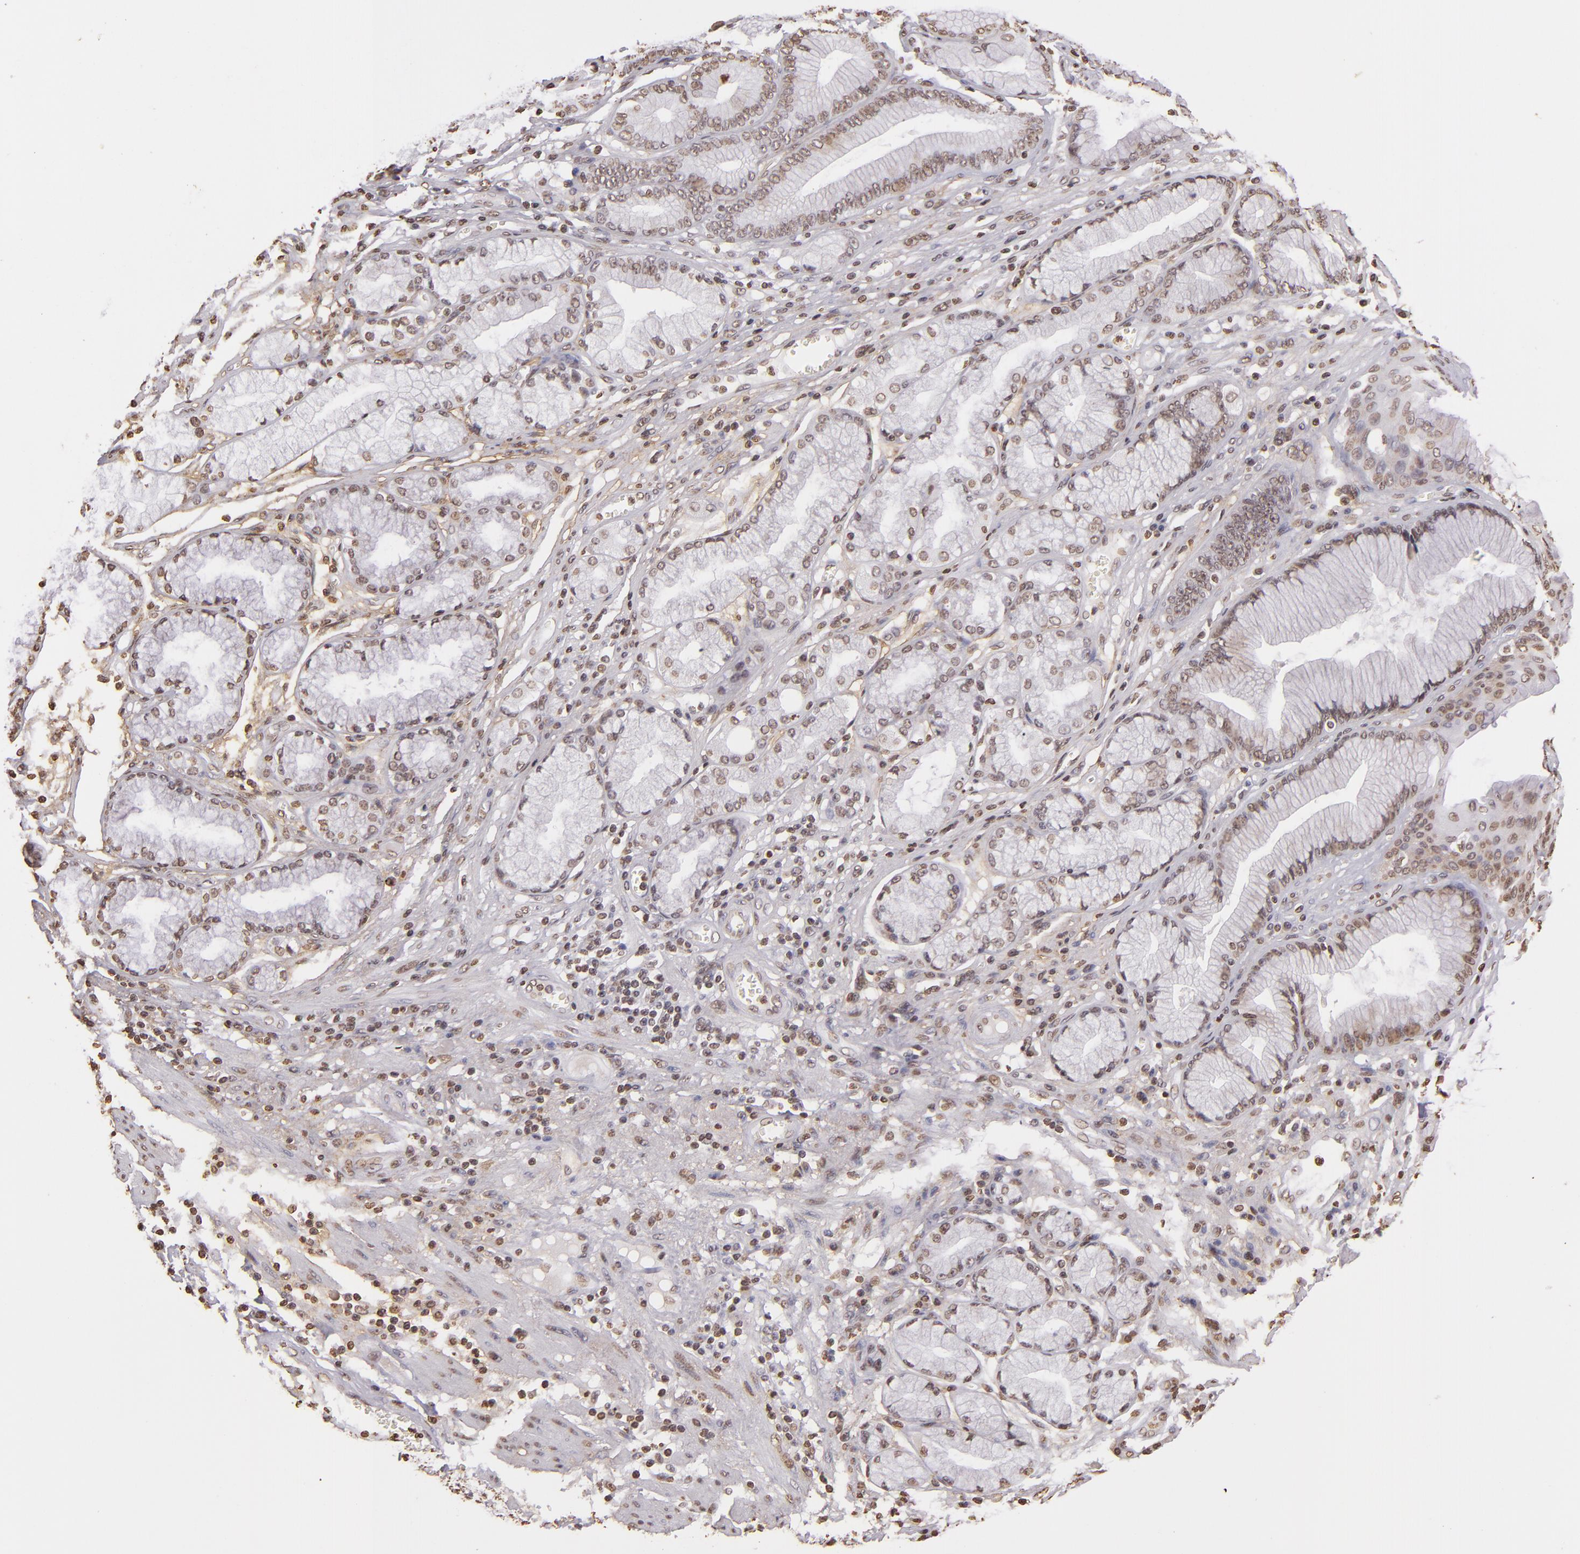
{"staining": {"intensity": "weak", "quantity": "25%-75%", "location": "nuclear"}, "tissue": "stomach cancer", "cell_type": "Tumor cells", "image_type": "cancer", "snomed": [{"axis": "morphology", "description": "Adenocarcinoma, NOS"}, {"axis": "topography", "description": "Pancreas"}, {"axis": "topography", "description": "Stomach, upper"}], "caption": "A low amount of weak nuclear staining is seen in about 25%-75% of tumor cells in adenocarcinoma (stomach) tissue.", "gene": "THRB", "patient": {"sex": "male", "age": 77}}